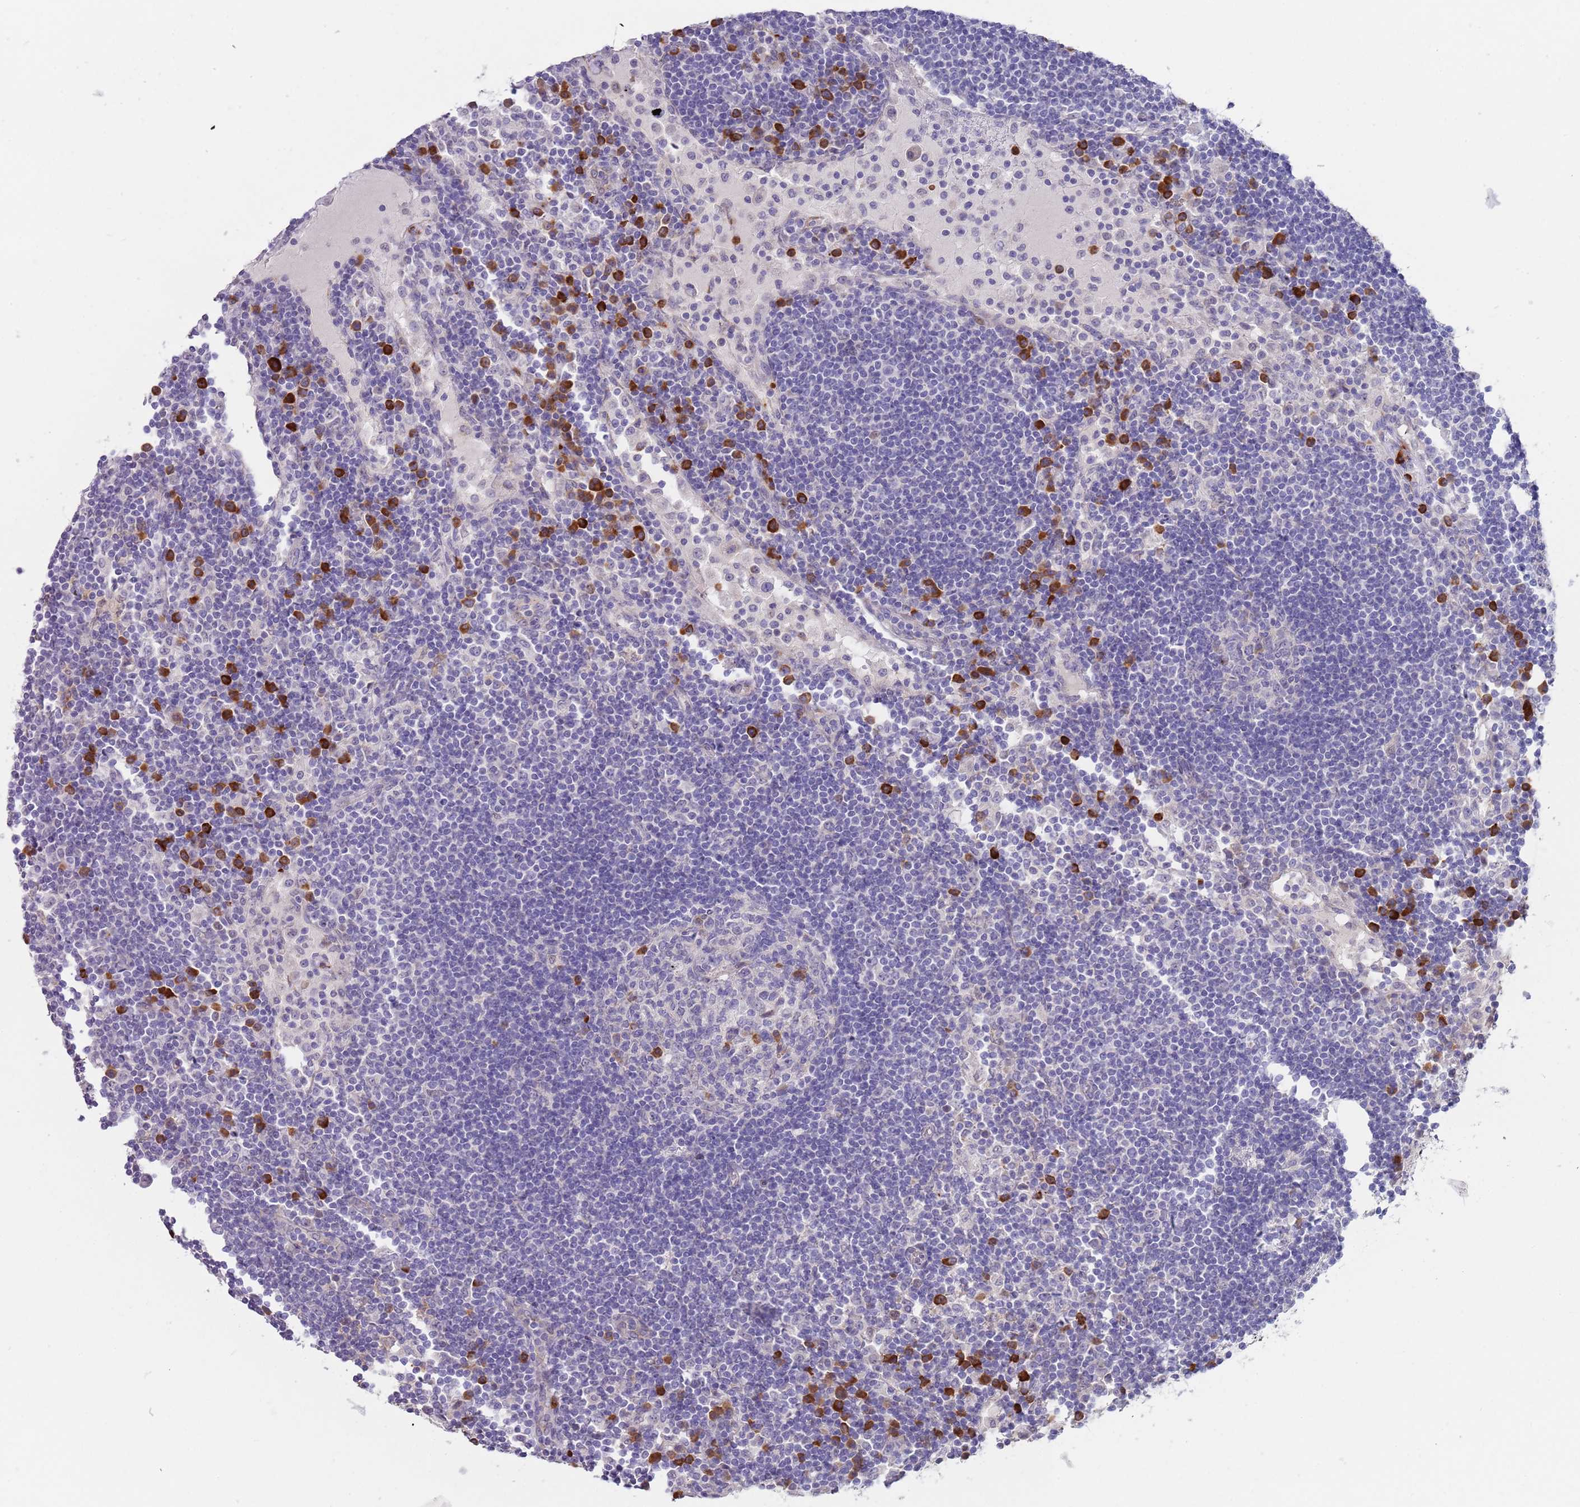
{"staining": {"intensity": "strong", "quantity": "<25%", "location": "cytoplasmic/membranous"}, "tissue": "lymph node", "cell_type": "Germinal center cells", "image_type": "normal", "snomed": [{"axis": "morphology", "description": "Normal tissue, NOS"}, {"axis": "topography", "description": "Lymph node"}], "caption": "DAB (3,3'-diaminobenzidine) immunohistochemical staining of benign human lymph node shows strong cytoplasmic/membranous protein expression in approximately <25% of germinal center cells. (DAB IHC with brightfield microscopy, high magnification).", "gene": "TNRC6C", "patient": {"sex": "female", "age": 53}}